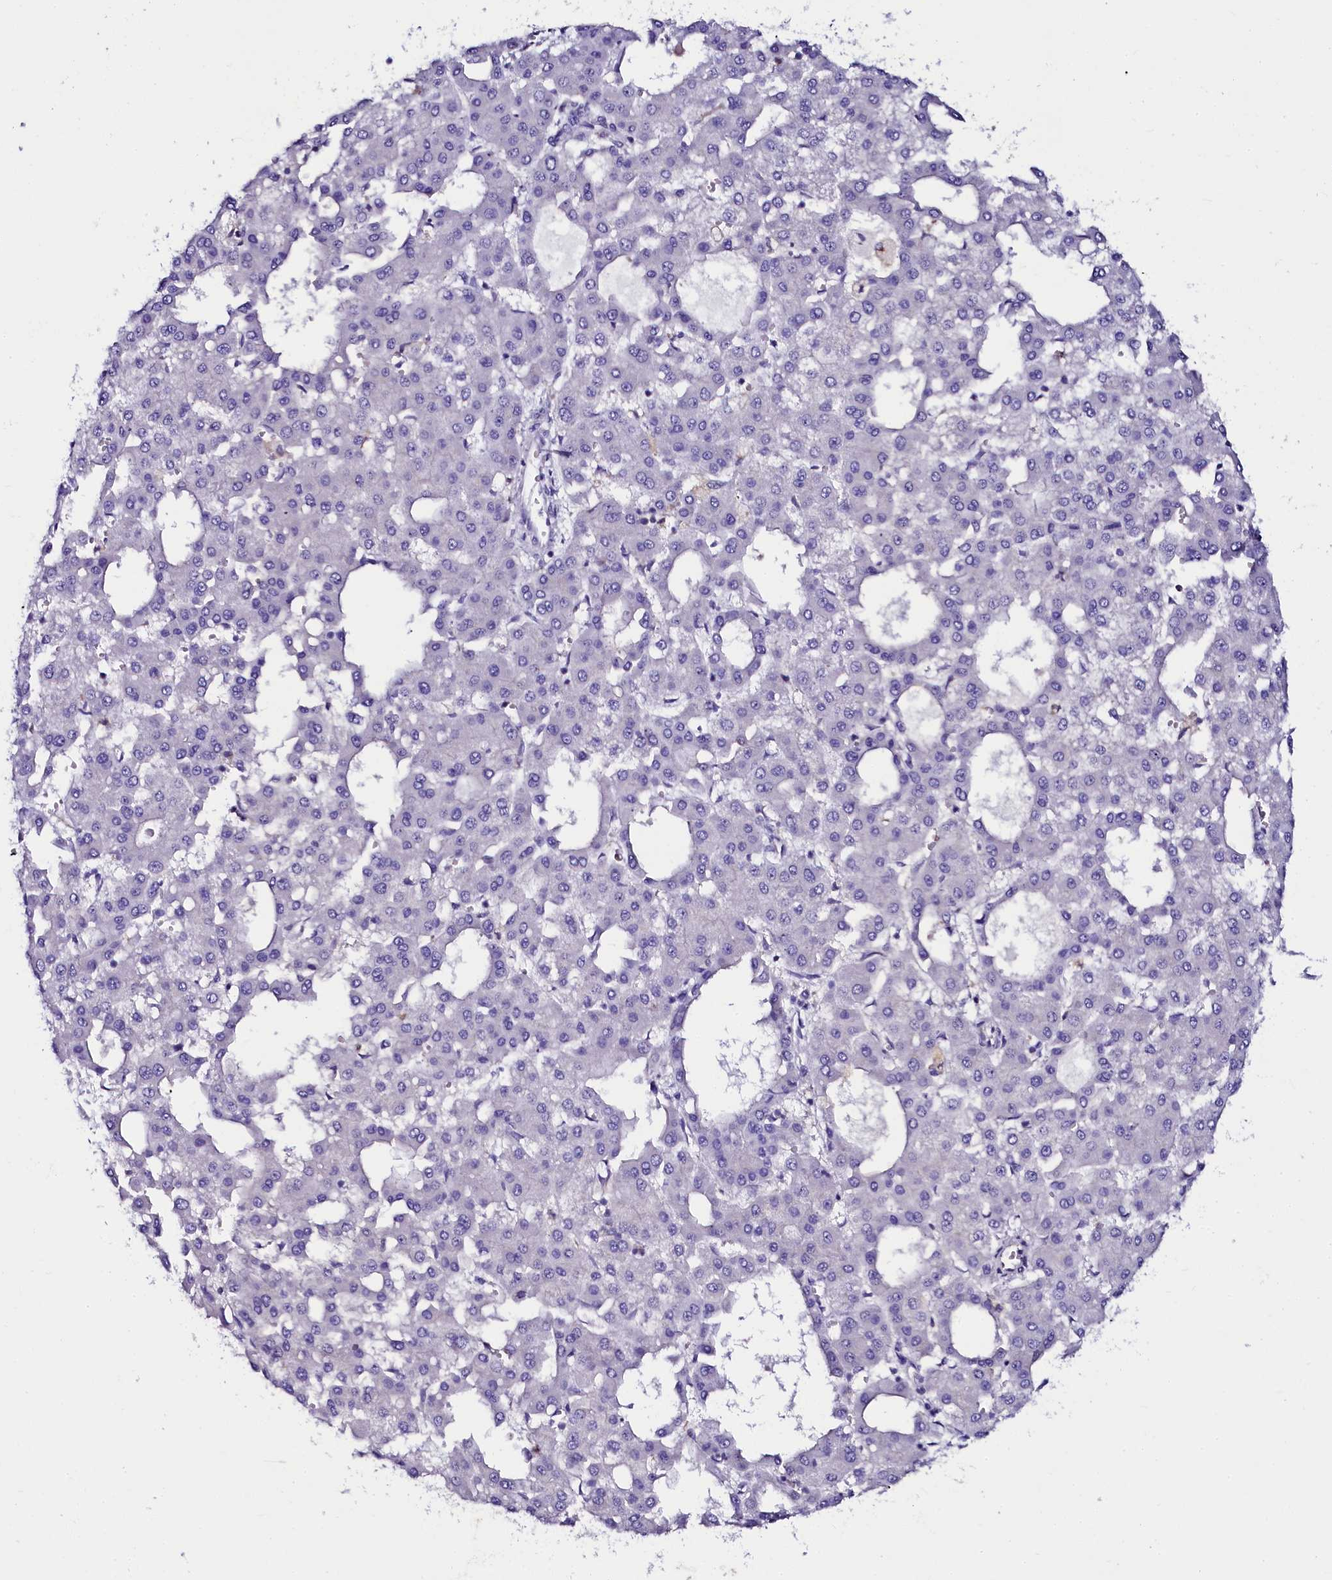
{"staining": {"intensity": "negative", "quantity": "none", "location": "none"}, "tissue": "liver cancer", "cell_type": "Tumor cells", "image_type": "cancer", "snomed": [{"axis": "morphology", "description": "Carcinoma, Hepatocellular, NOS"}, {"axis": "topography", "description": "Liver"}], "caption": "DAB immunohistochemical staining of hepatocellular carcinoma (liver) reveals no significant positivity in tumor cells.", "gene": "OTOL1", "patient": {"sex": "male", "age": 47}}